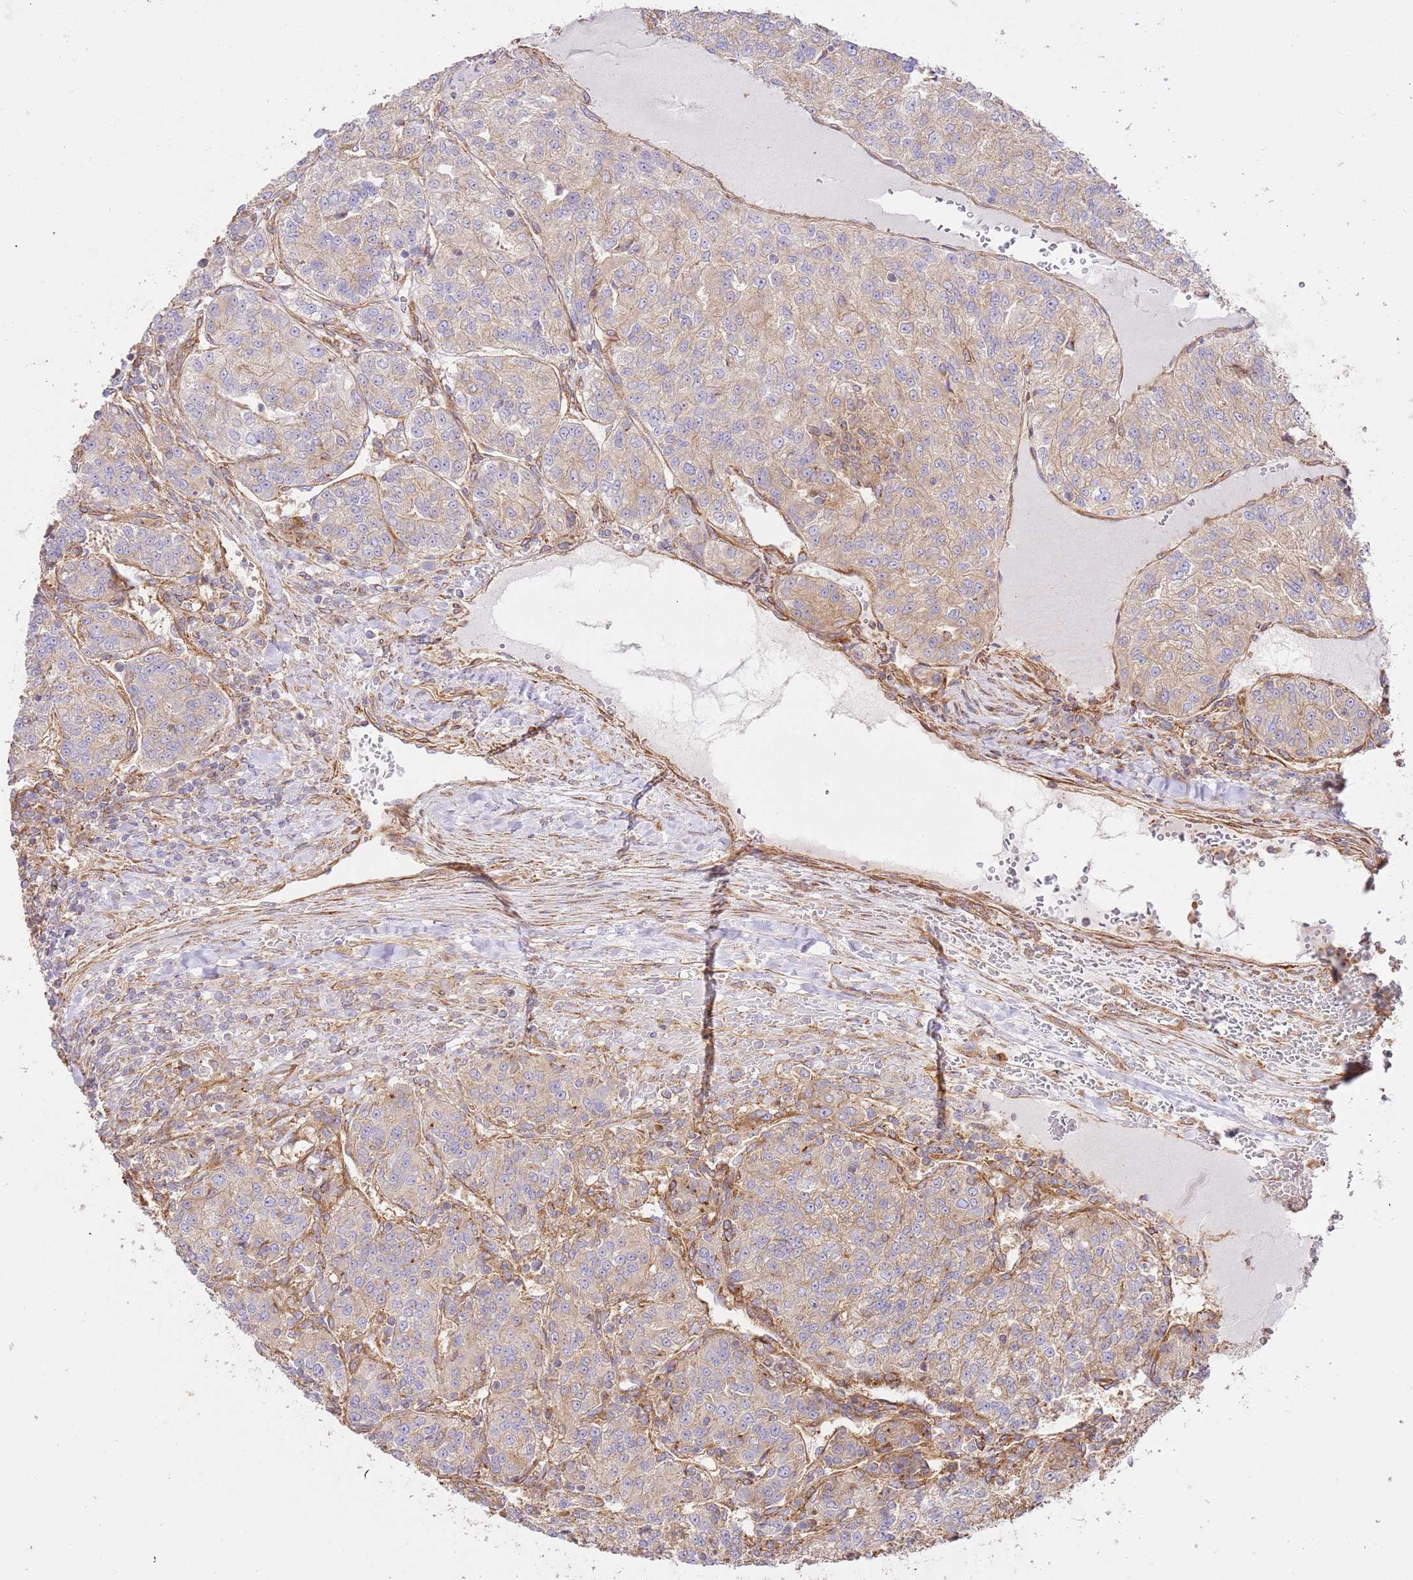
{"staining": {"intensity": "weak", "quantity": ">75%", "location": "cytoplasmic/membranous"}, "tissue": "renal cancer", "cell_type": "Tumor cells", "image_type": "cancer", "snomed": [{"axis": "morphology", "description": "Adenocarcinoma, NOS"}, {"axis": "topography", "description": "Kidney"}], "caption": "A brown stain shows weak cytoplasmic/membranous positivity of a protein in renal cancer (adenocarcinoma) tumor cells.", "gene": "ZBTB39", "patient": {"sex": "female", "age": 63}}